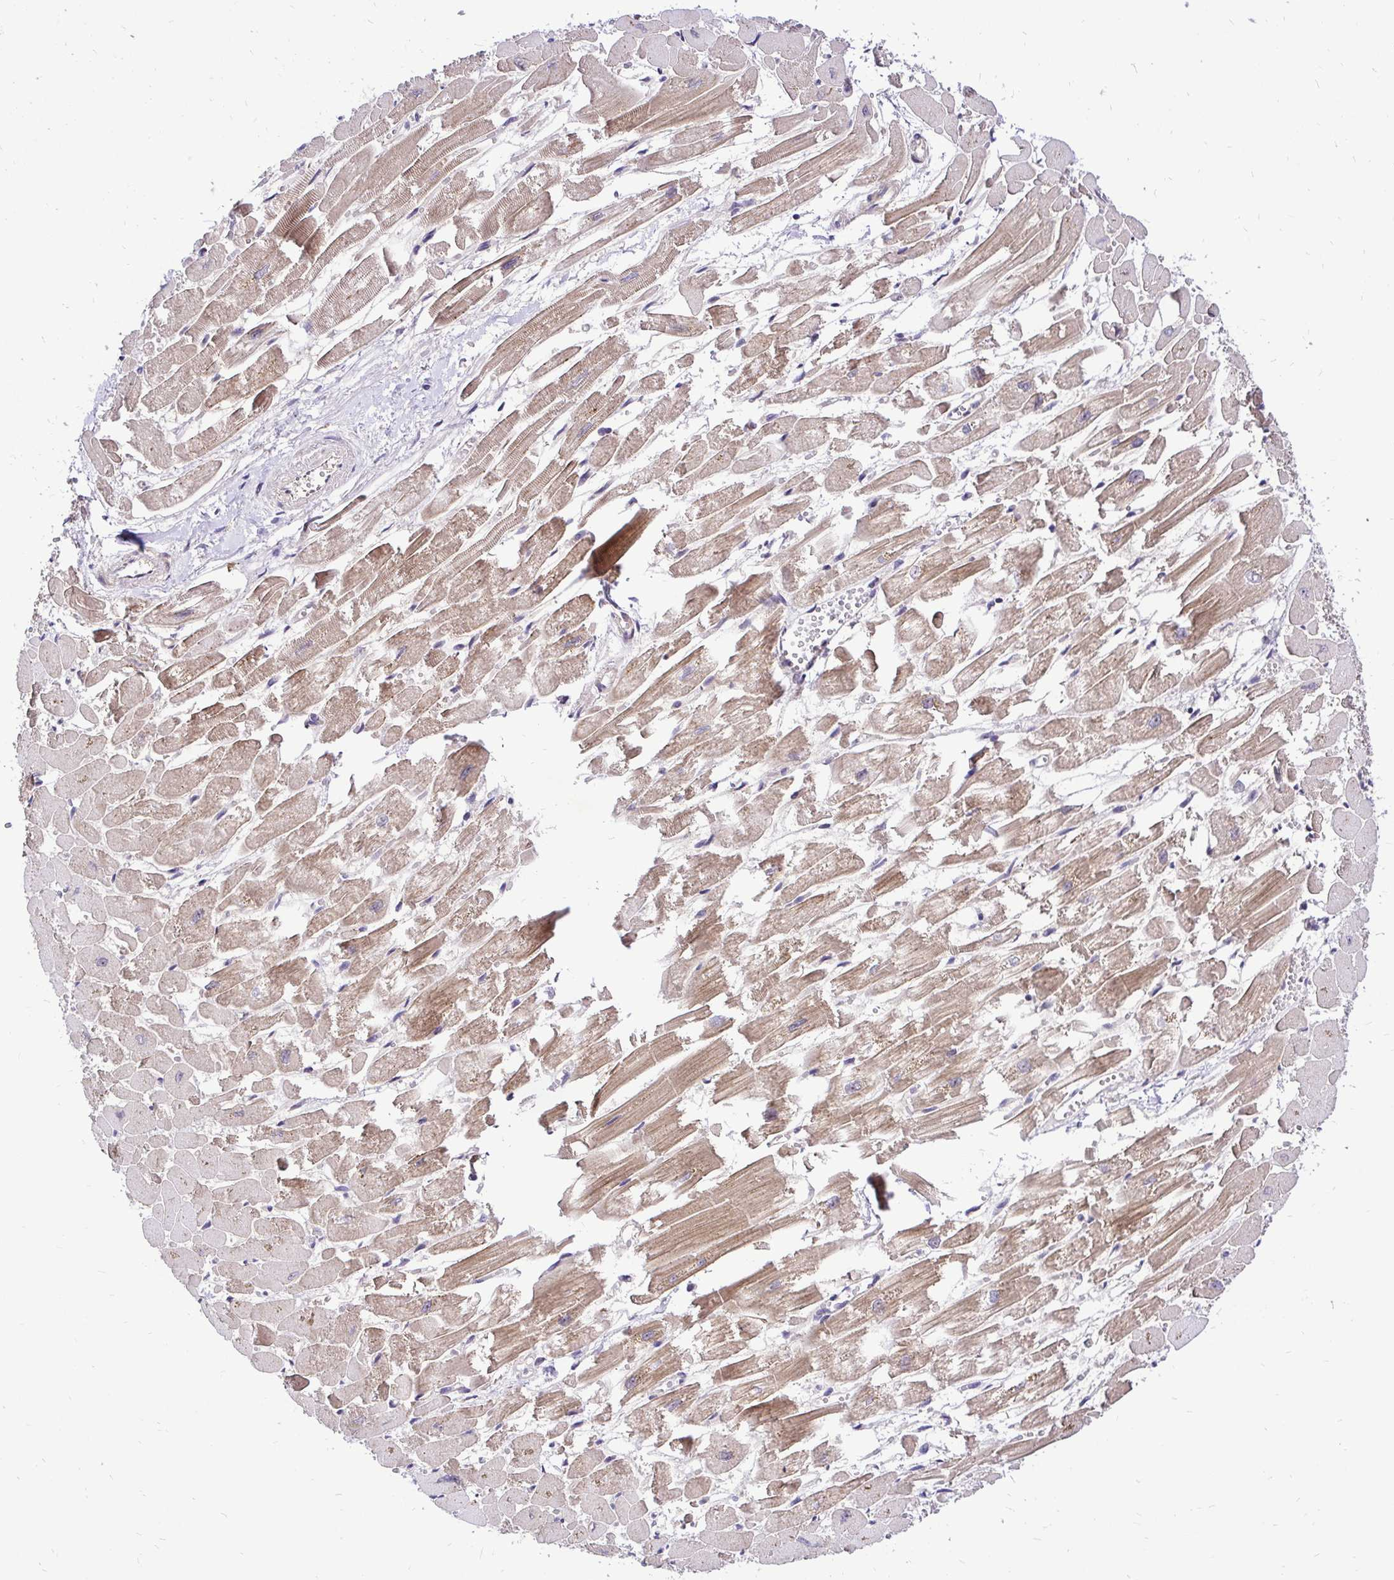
{"staining": {"intensity": "moderate", "quantity": "25%-75%", "location": "cytoplasmic/membranous,nuclear"}, "tissue": "heart muscle", "cell_type": "Cardiomyocytes", "image_type": "normal", "snomed": [{"axis": "morphology", "description": "Normal tissue, NOS"}, {"axis": "topography", "description": "Heart"}], "caption": "Immunohistochemistry (IHC) staining of normal heart muscle, which demonstrates medium levels of moderate cytoplasmic/membranous,nuclear positivity in approximately 25%-75% of cardiomyocytes indicating moderate cytoplasmic/membranous,nuclear protein expression. The staining was performed using DAB (3,3'-diaminobenzidine) (brown) for protein detection and nuclei were counterstained in hematoxylin (blue).", "gene": "UBE2M", "patient": {"sex": "female", "age": 52}}